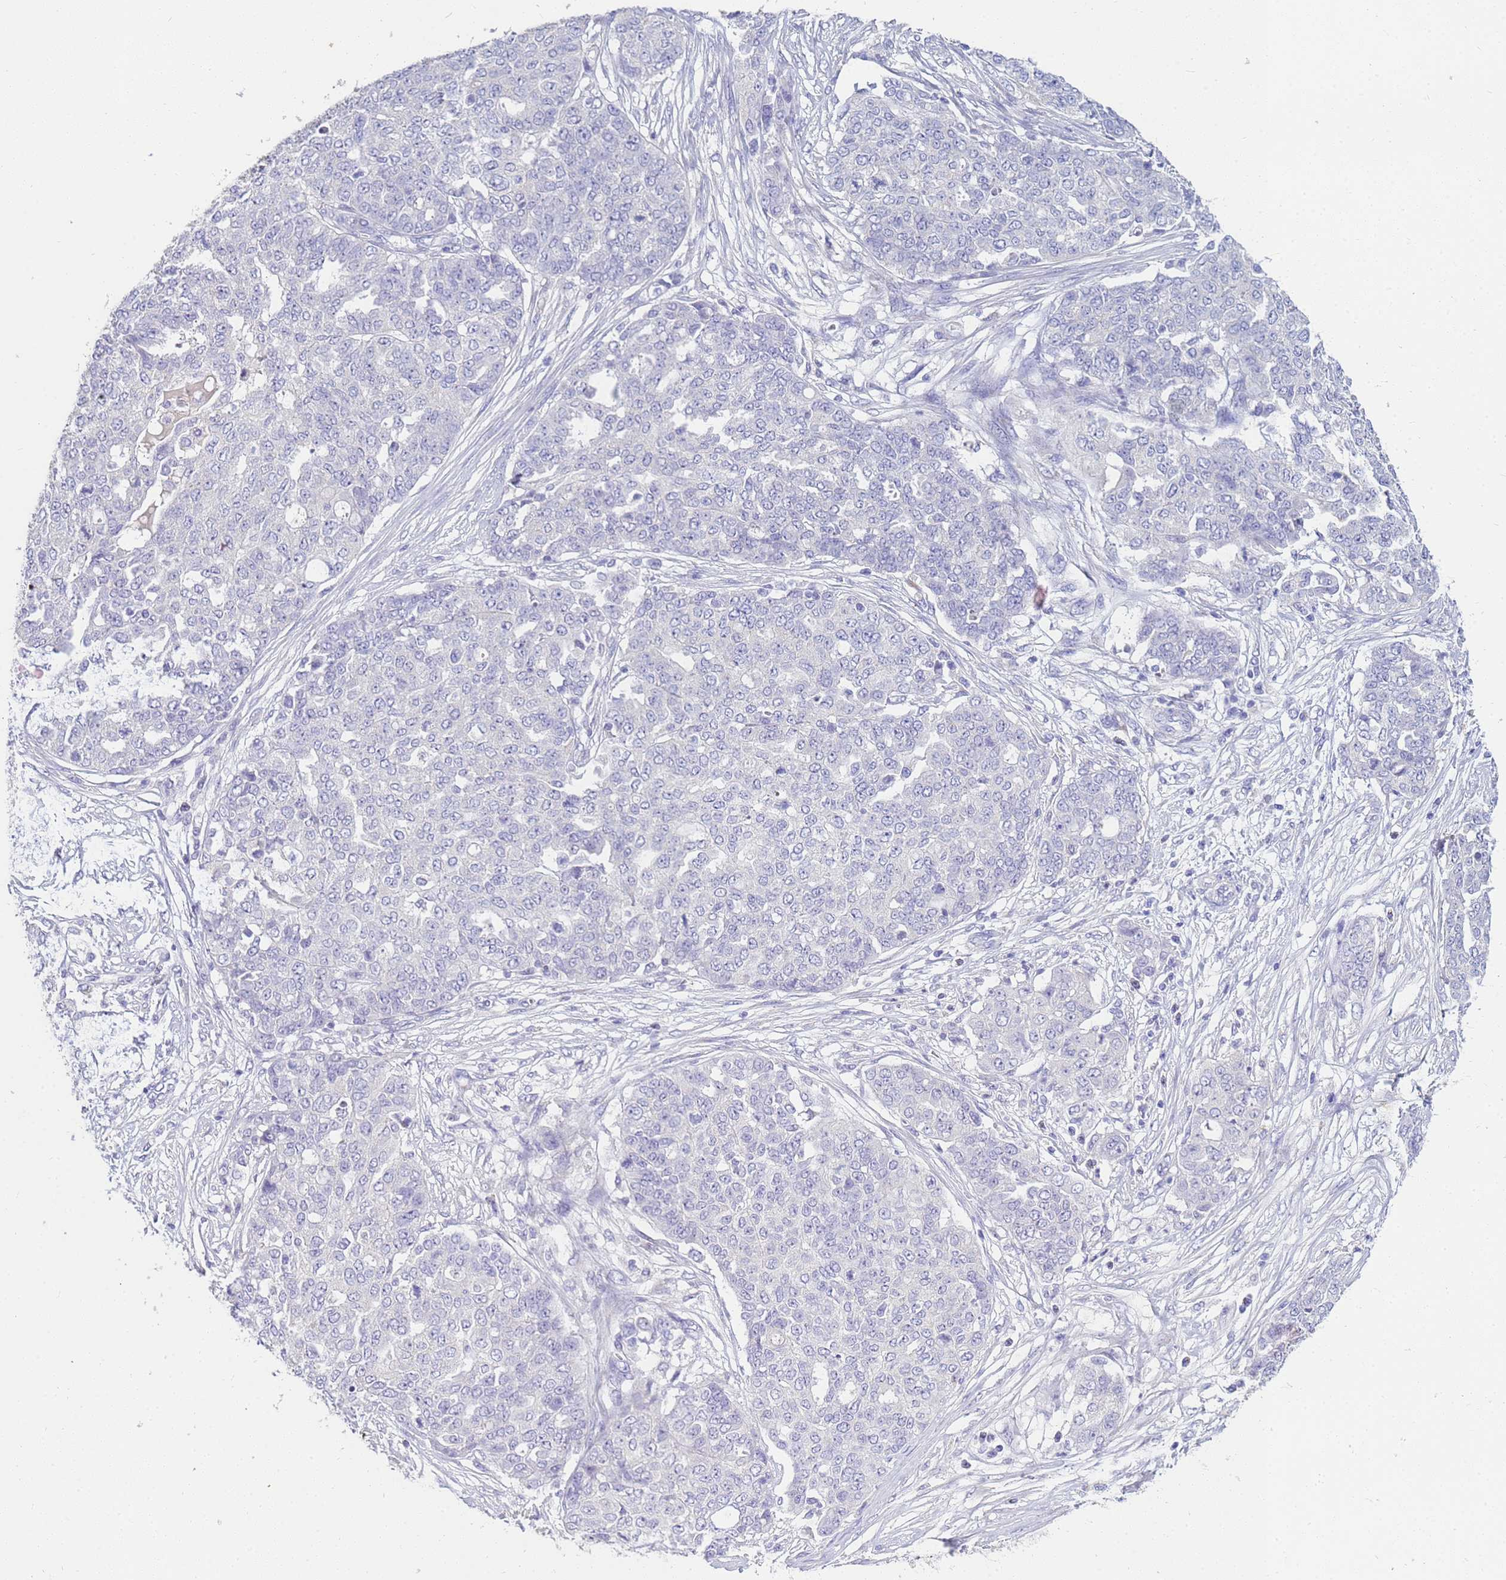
{"staining": {"intensity": "negative", "quantity": "none", "location": "none"}, "tissue": "ovarian cancer", "cell_type": "Tumor cells", "image_type": "cancer", "snomed": [{"axis": "morphology", "description": "Cystadenocarcinoma, serous, NOS"}, {"axis": "topography", "description": "Soft tissue"}, {"axis": "topography", "description": "Ovary"}], "caption": "IHC histopathology image of neoplastic tissue: ovarian serous cystadenocarcinoma stained with DAB shows no significant protein positivity in tumor cells.", "gene": "B3GNT8", "patient": {"sex": "female", "age": 57}}